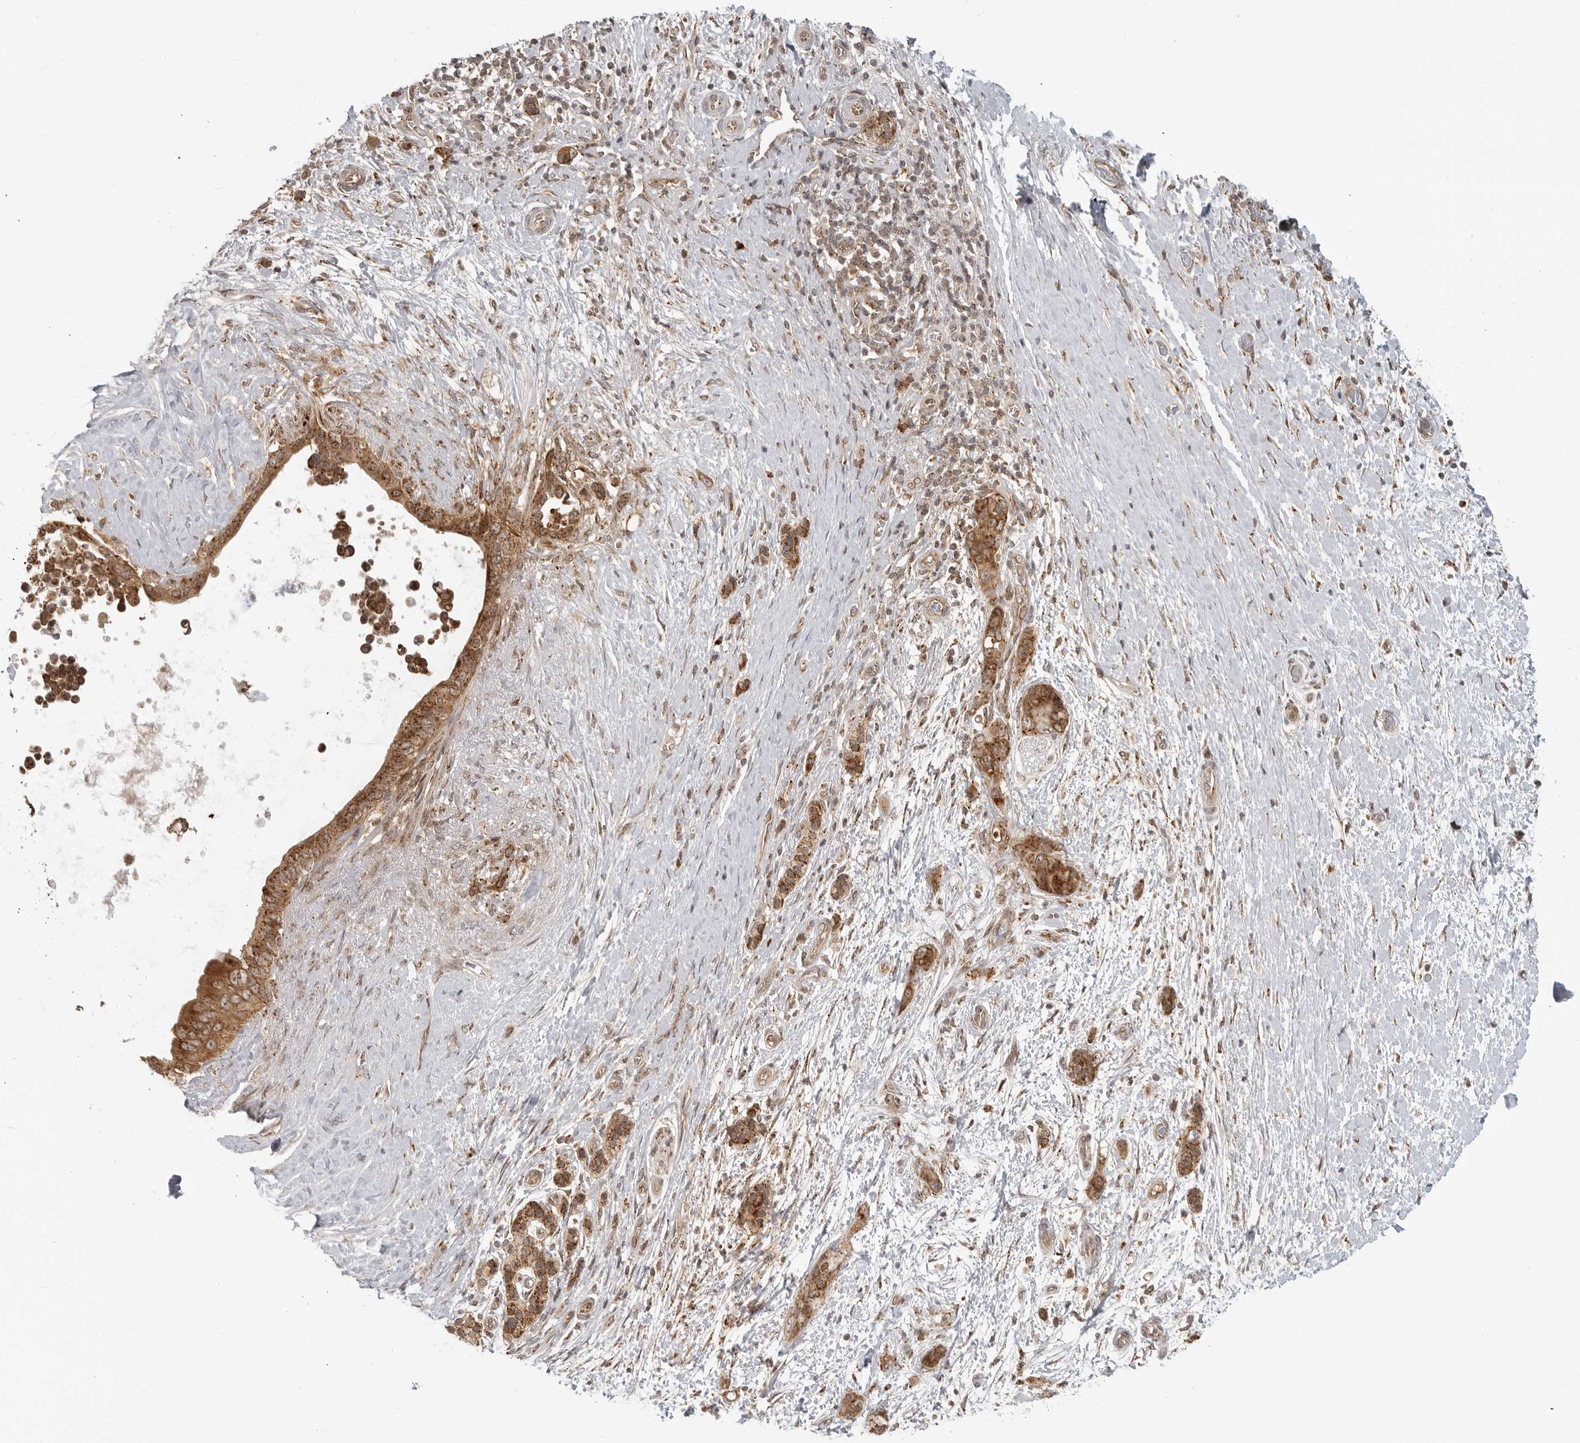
{"staining": {"intensity": "strong", "quantity": ">75%", "location": "cytoplasmic/membranous"}, "tissue": "pancreatic cancer", "cell_type": "Tumor cells", "image_type": "cancer", "snomed": [{"axis": "morphology", "description": "Adenocarcinoma, NOS"}, {"axis": "topography", "description": "Pancreas"}], "caption": "Tumor cells show high levels of strong cytoplasmic/membranous staining in about >75% of cells in pancreatic cancer. Using DAB (3,3'-diaminobenzidine) (brown) and hematoxylin (blue) stains, captured at high magnification using brightfield microscopy.", "gene": "COPA", "patient": {"sex": "female", "age": 72}}